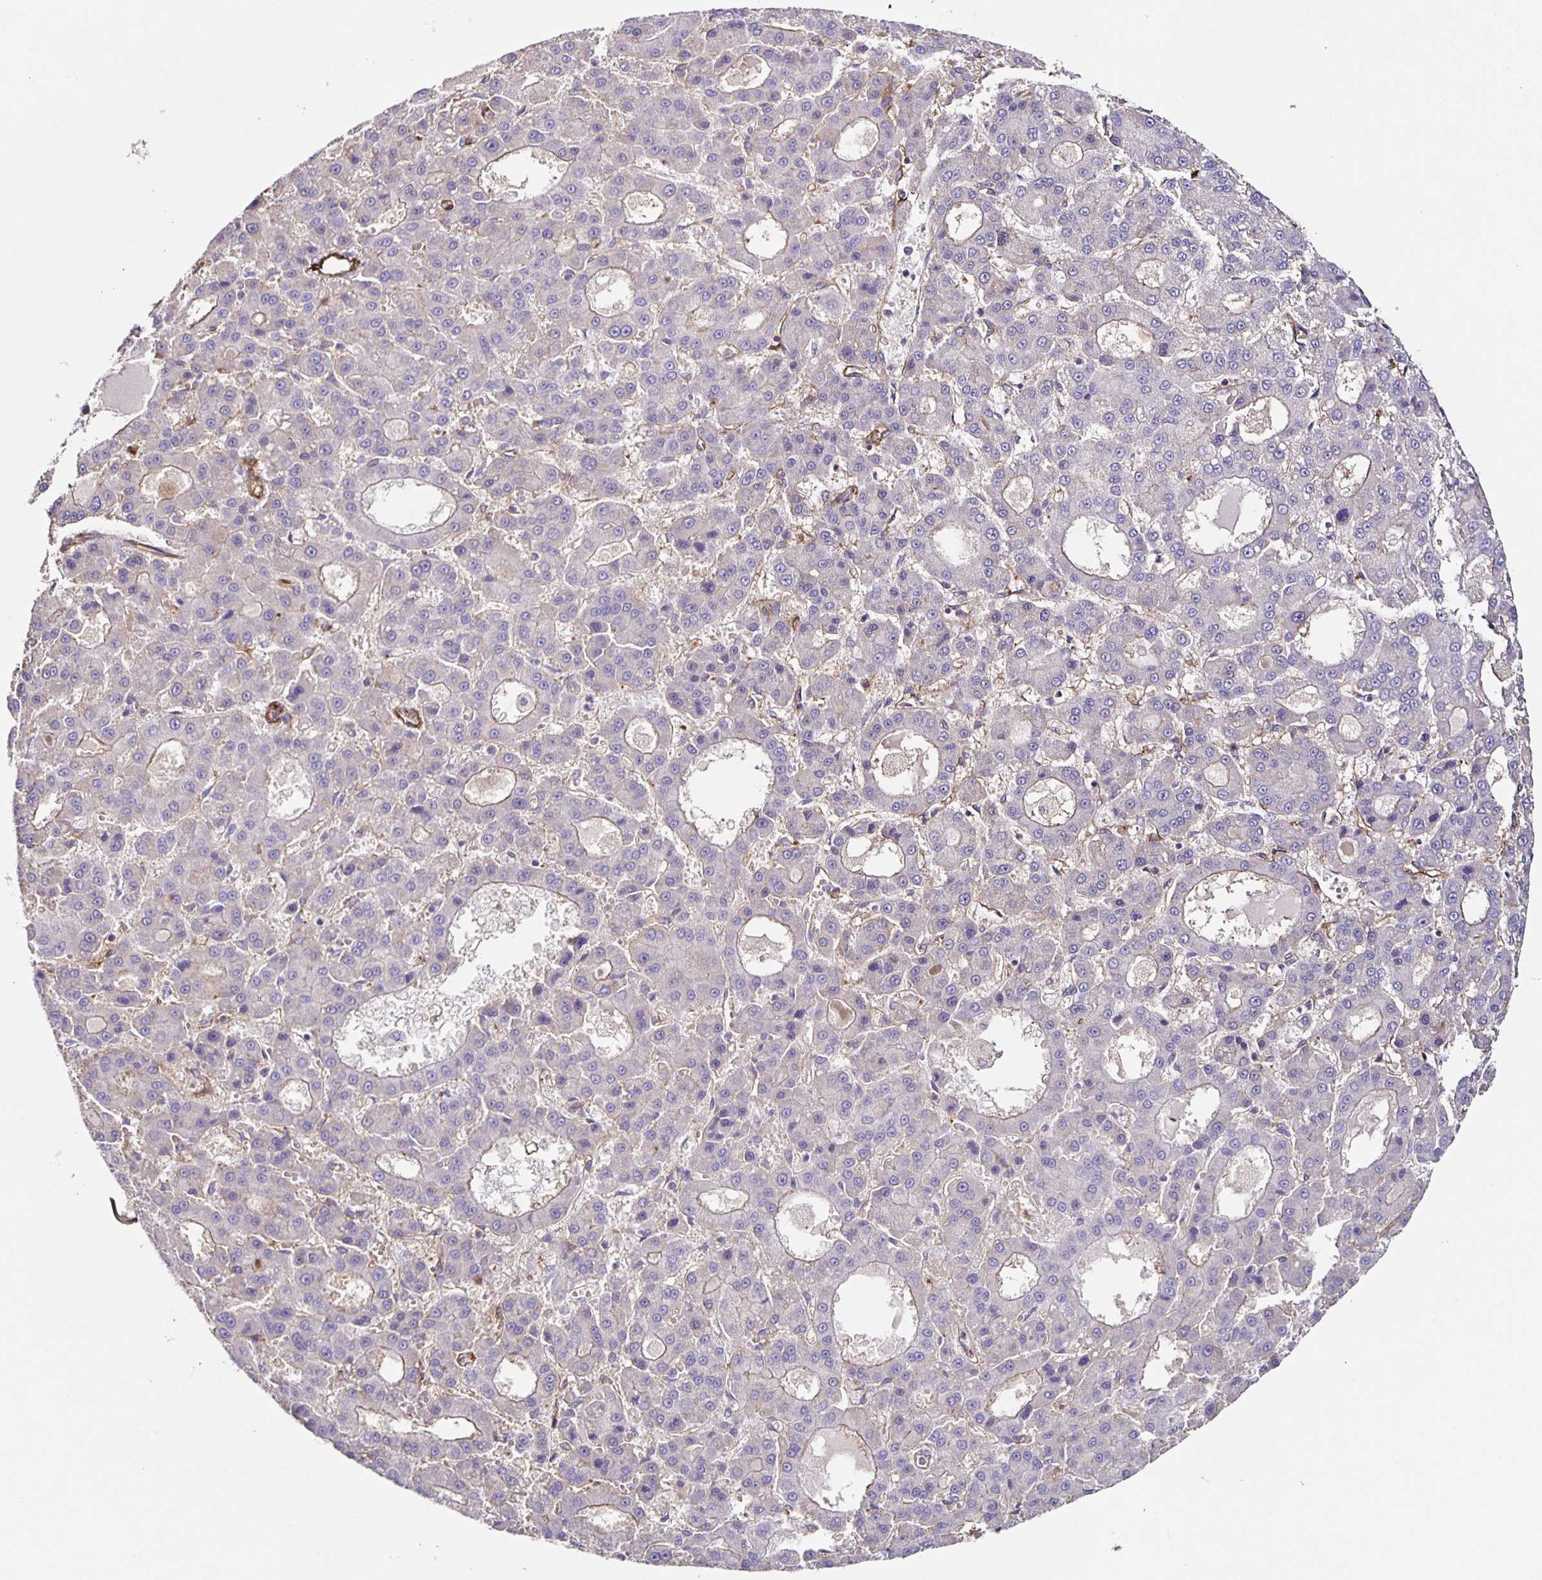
{"staining": {"intensity": "negative", "quantity": "none", "location": "none"}, "tissue": "liver cancer", "cell_type": "Tumor cells", "image_type": "cancer", "snomed": [{"axis": "morphology", "description": "Carcinoma, Hepatocellular, NOS"}, {"axis": "topography", "description": "Liver"}], "caption": "This is an immunohistochemistry (IHC) image of liver cancer (hepatocellular carcinoma). There is no positivity in tumor cells.", "gene": "ITGA2", "patient": {"sex": "male", "age": 70}}